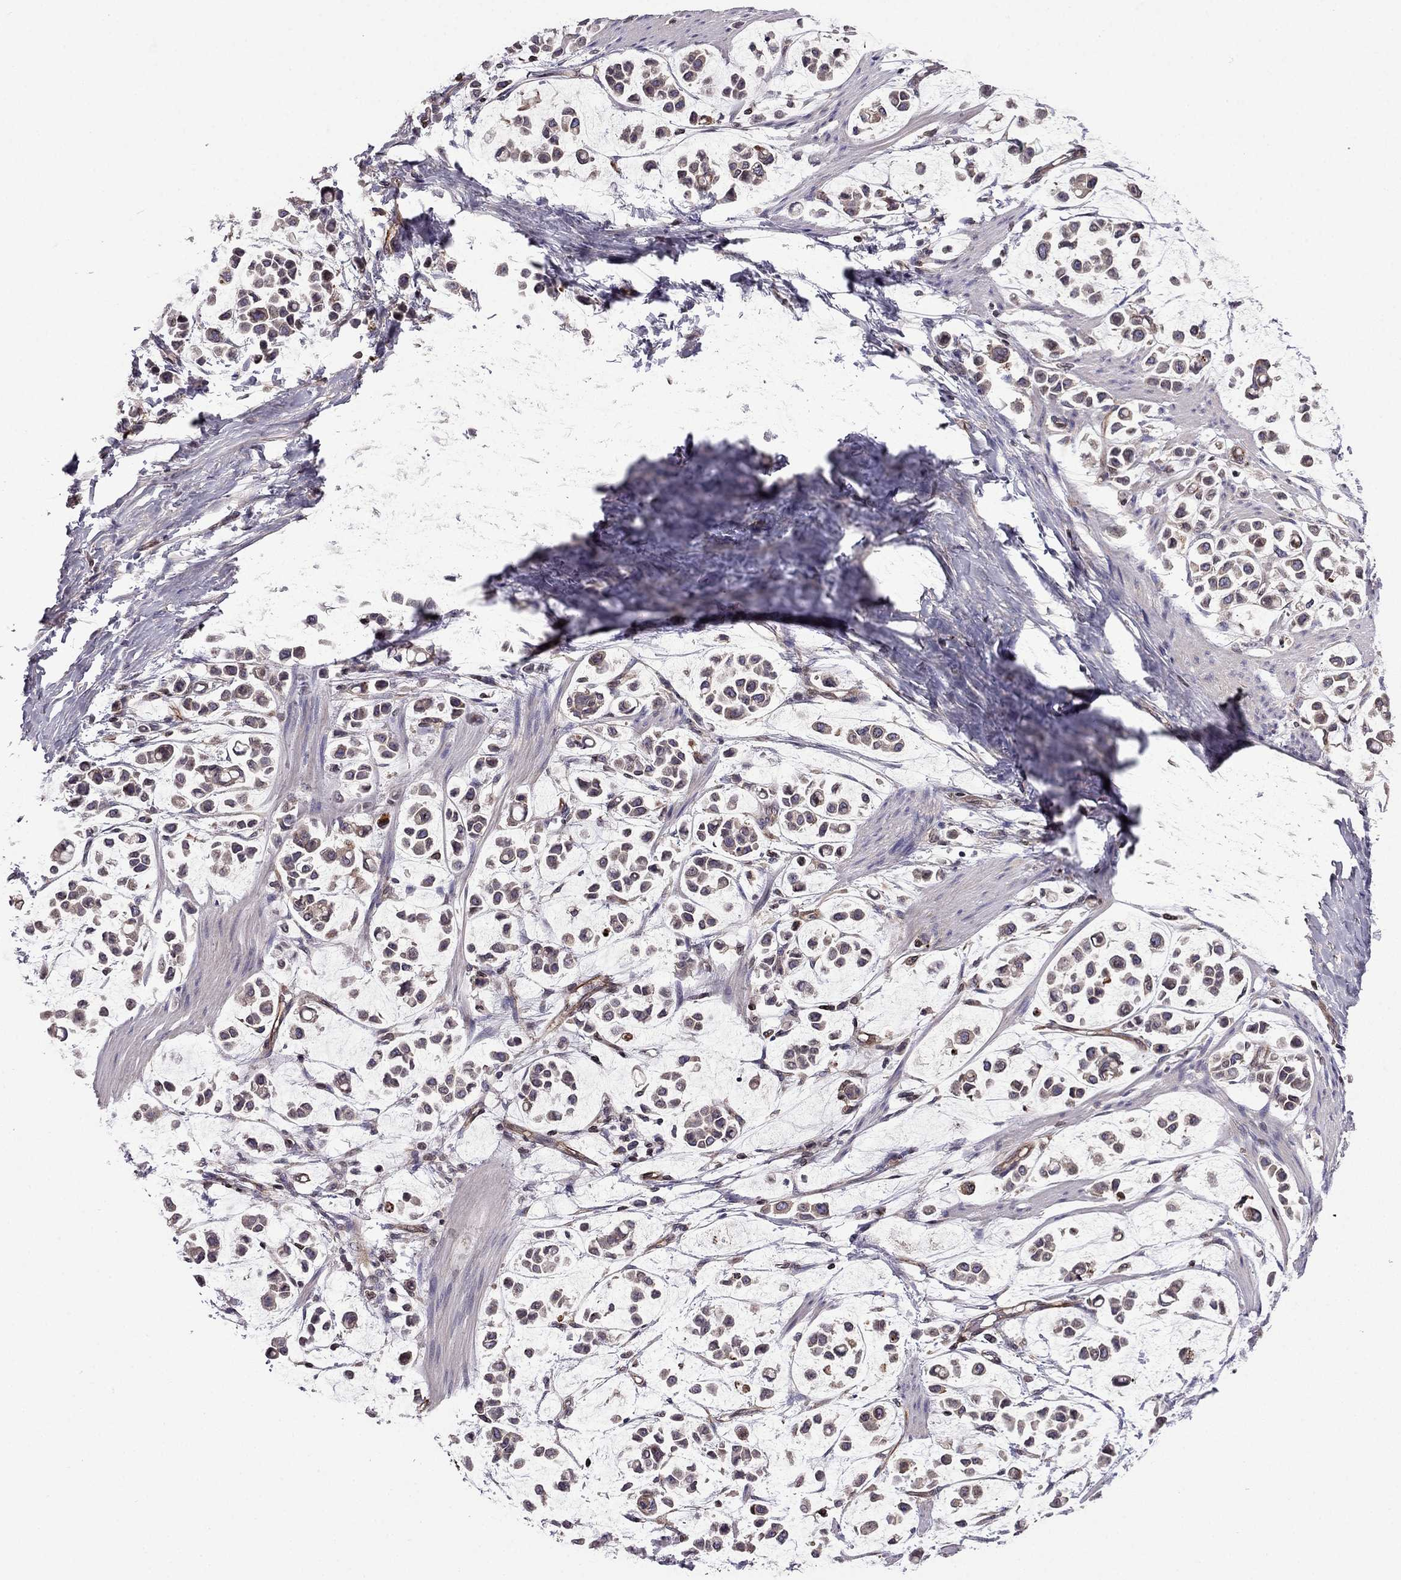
{"staining": {"intensity": "negative", "quantity": "none", "location": "none"}, "tissue": "stomach cancer", "cell_type": "Tumor cells", "image_type": "cancer", "snomed": [{"axis": "morphology", "description": "Adenocarcinoma, NOS"}, {"axis": "topography", "description": "Stomach"}], "caption": "Protein analysis of adenocarcinoma (stomach) exhibits no significant positivity in tumor cells.", "gene": "CDC42BPA", "patient": {"sex": "male", "age": 82}}